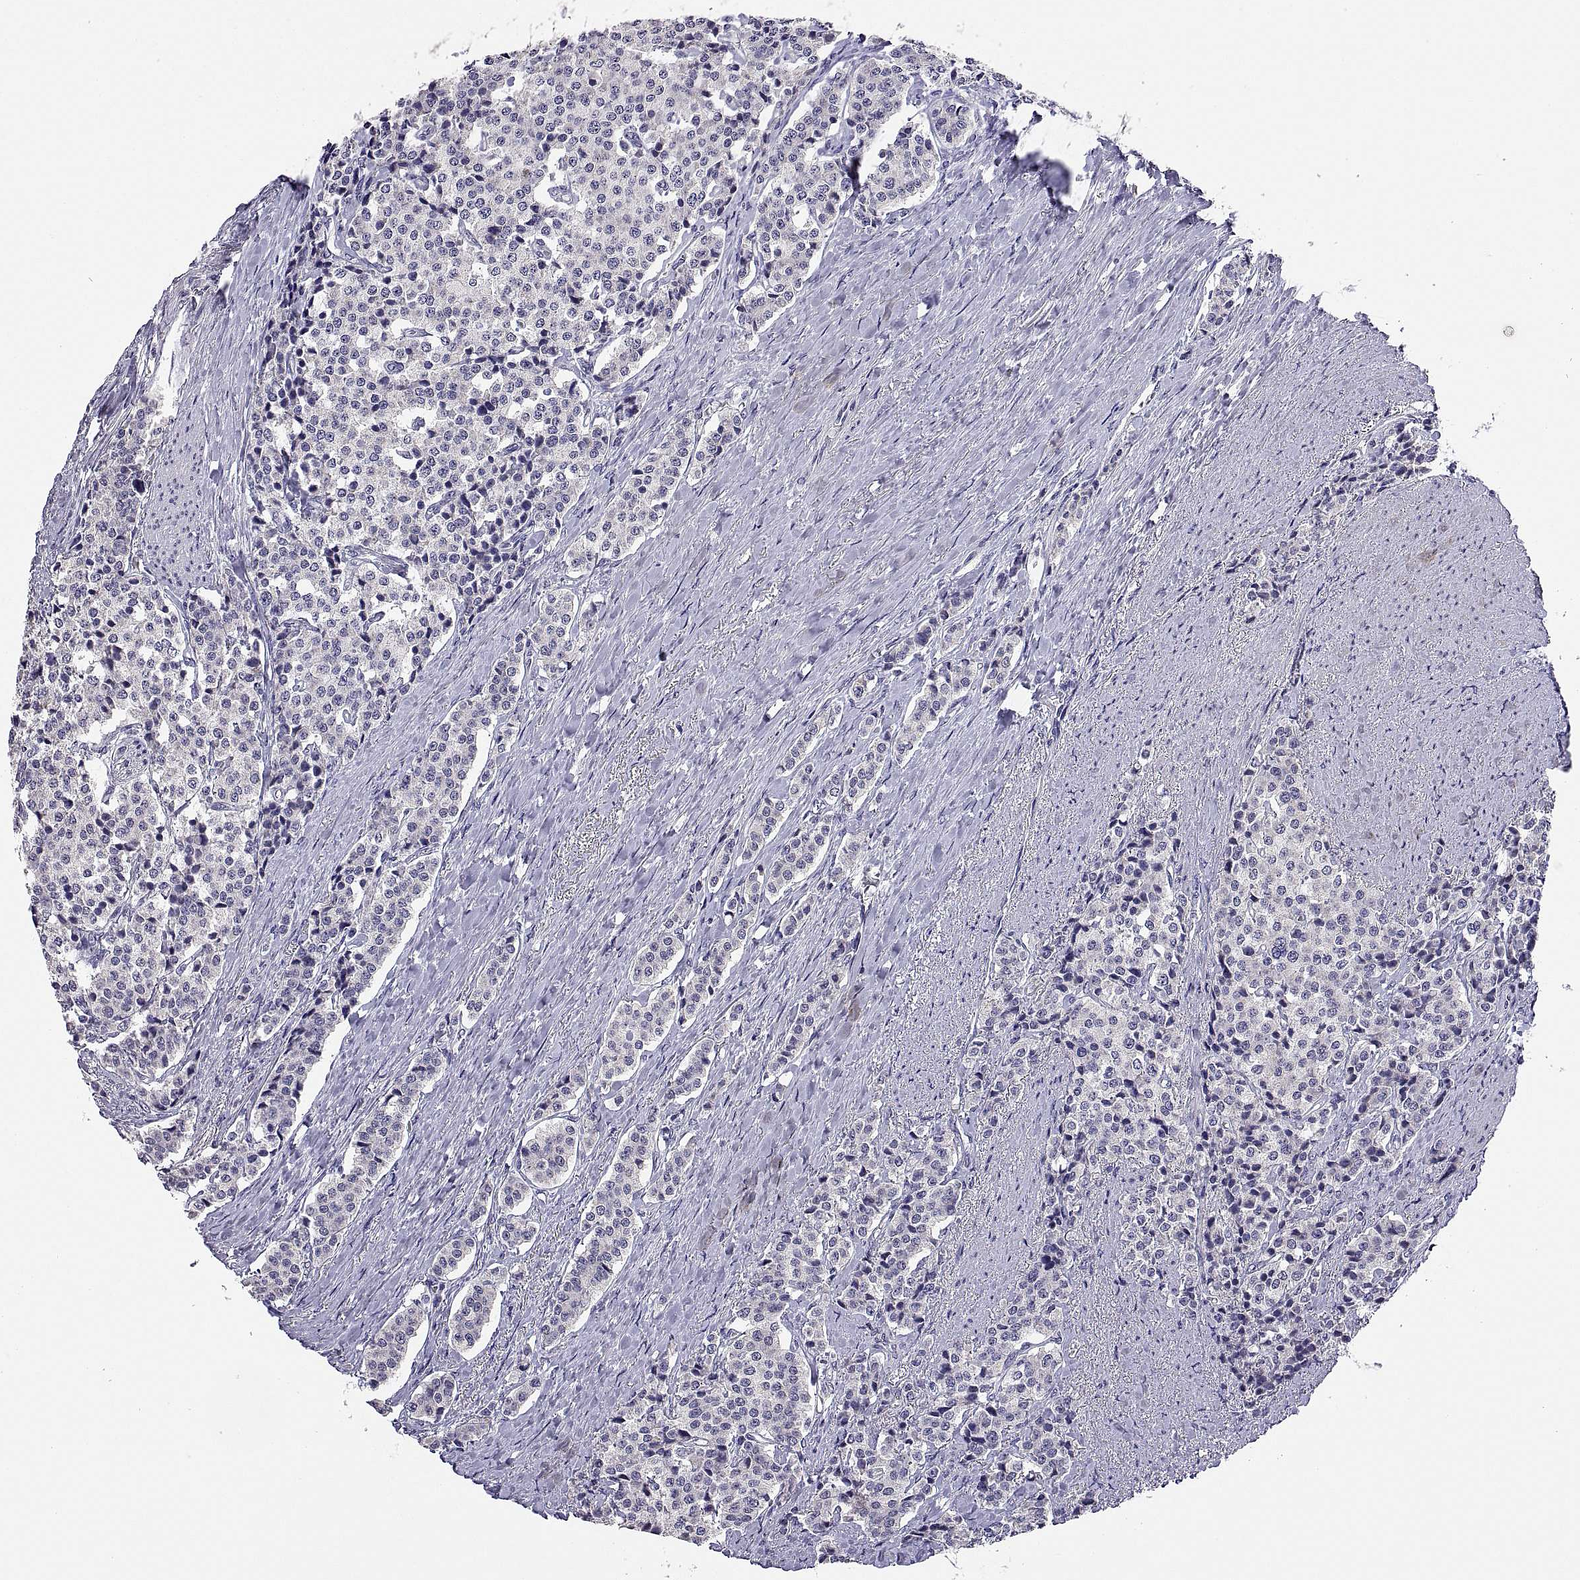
{"staining": {"intensity": "negative", "quantity": "none", "location": "none"}, "tissue": "carcinoid", "cell_type": "Tumor cells", "image_type": "cancer", "snomed": [{"axis": "morphology", "description": "Carcinoid, malignant, NOS"}, {"axis": "topography", "description": "Small intestine"}], "caption": "The micrograph demonstrates no significant expression in tumor cells of malignant carcinoid.", "gene": "MS4A1", "patient": {"sex": "female", "age": 58}}